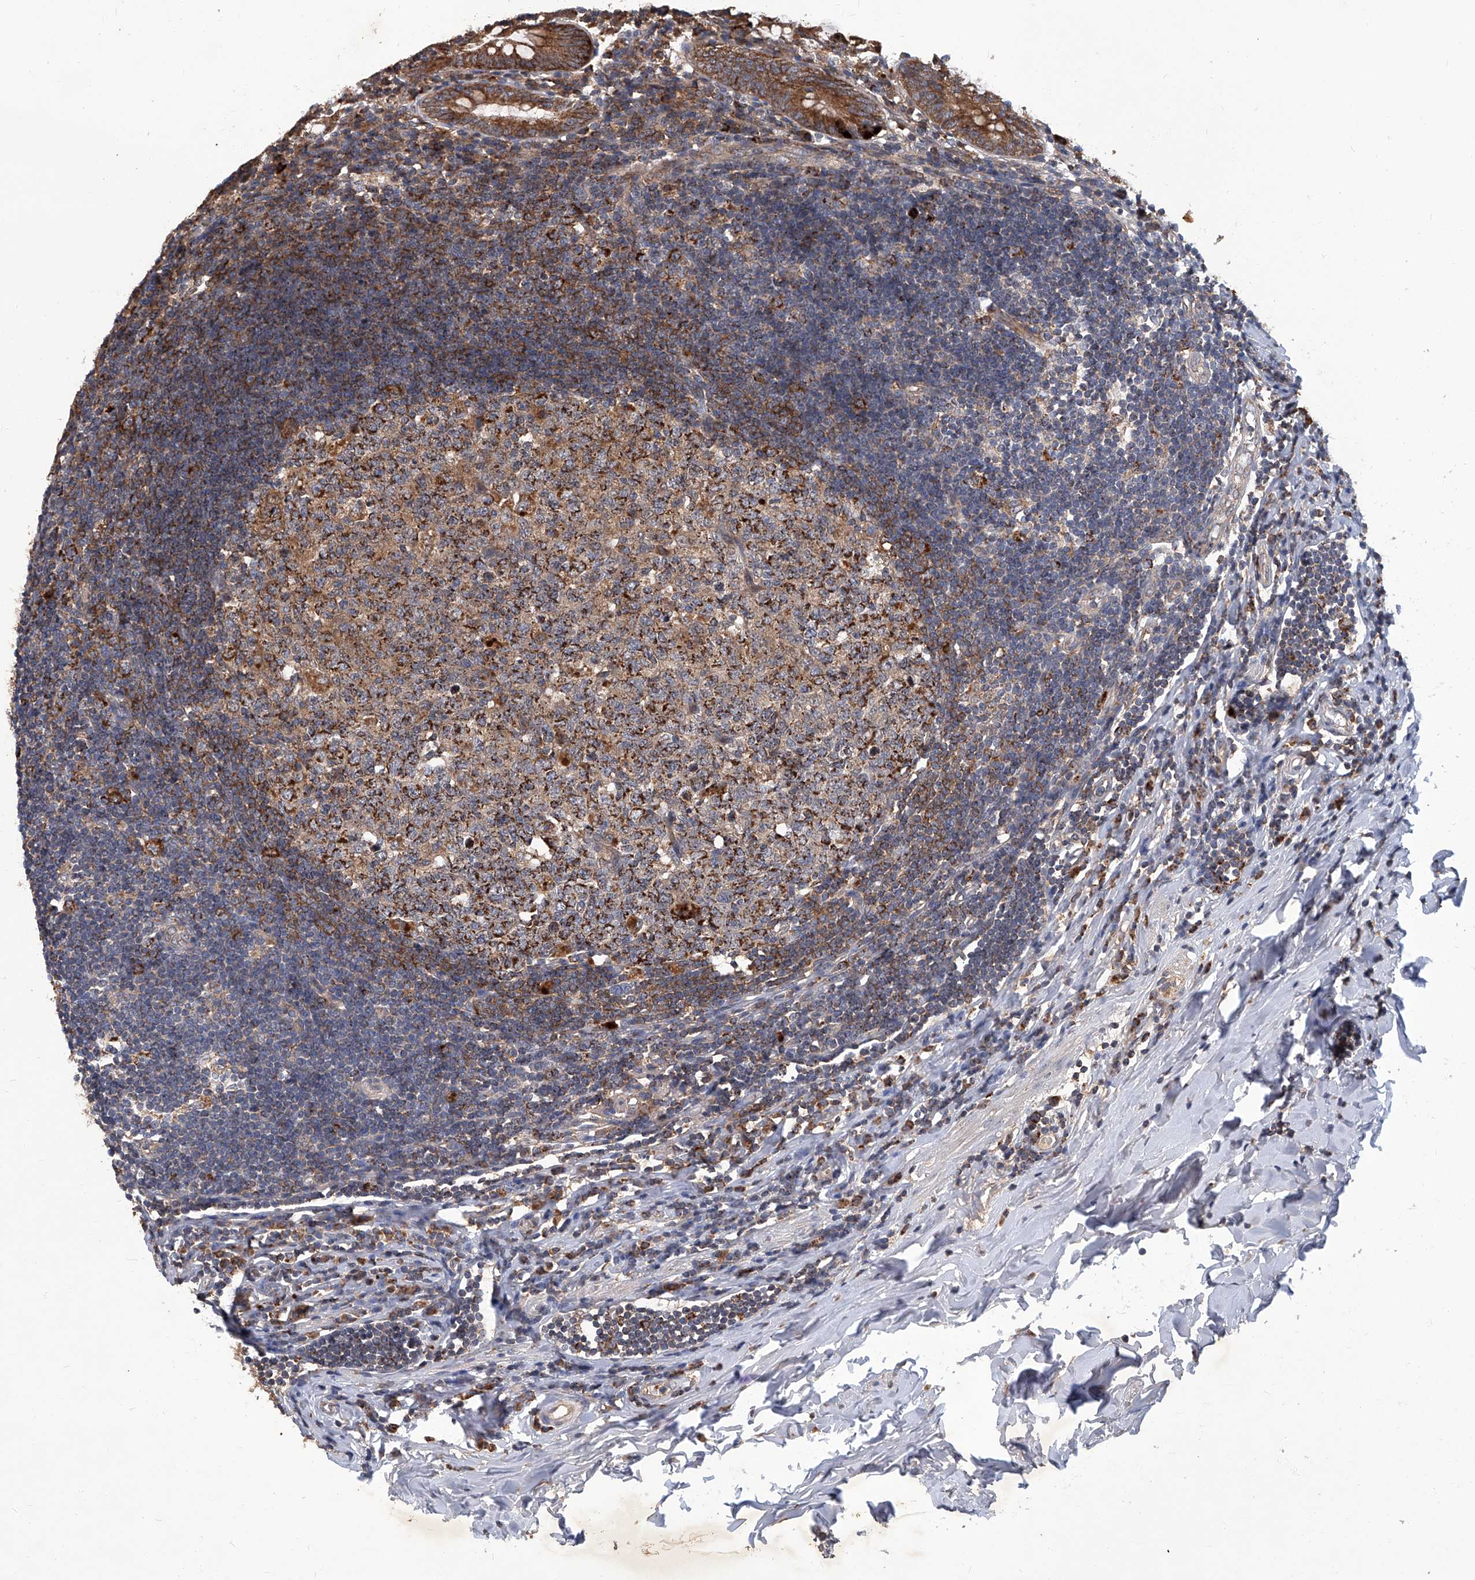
{"staining": {"intensity": "moderate", "quantity": ">75%", "location": "cytoplasmic/membranous"}, "tissue": "appendix", "cell_type": "Glandular cells", "image_type": "normal", "snomed": [{"axis": "morphology", "description": "Normal tissue, NOS"}, {"axis": "topography", "description": "Appendix"}], "caption": "Glandular cells display moderate cytoplasmic/membranous staining in about >75% of cells in unremarkable appendix. The staining was performed using DAB (3,3'-diaminobenzidine) to visualize the protein expression in brown, while the nuclei were stained in blue with hematoxylin (Magnification: 20x).", "gene": "TNFRSF13B", "patient": {"sex": "female", "age": 54}}